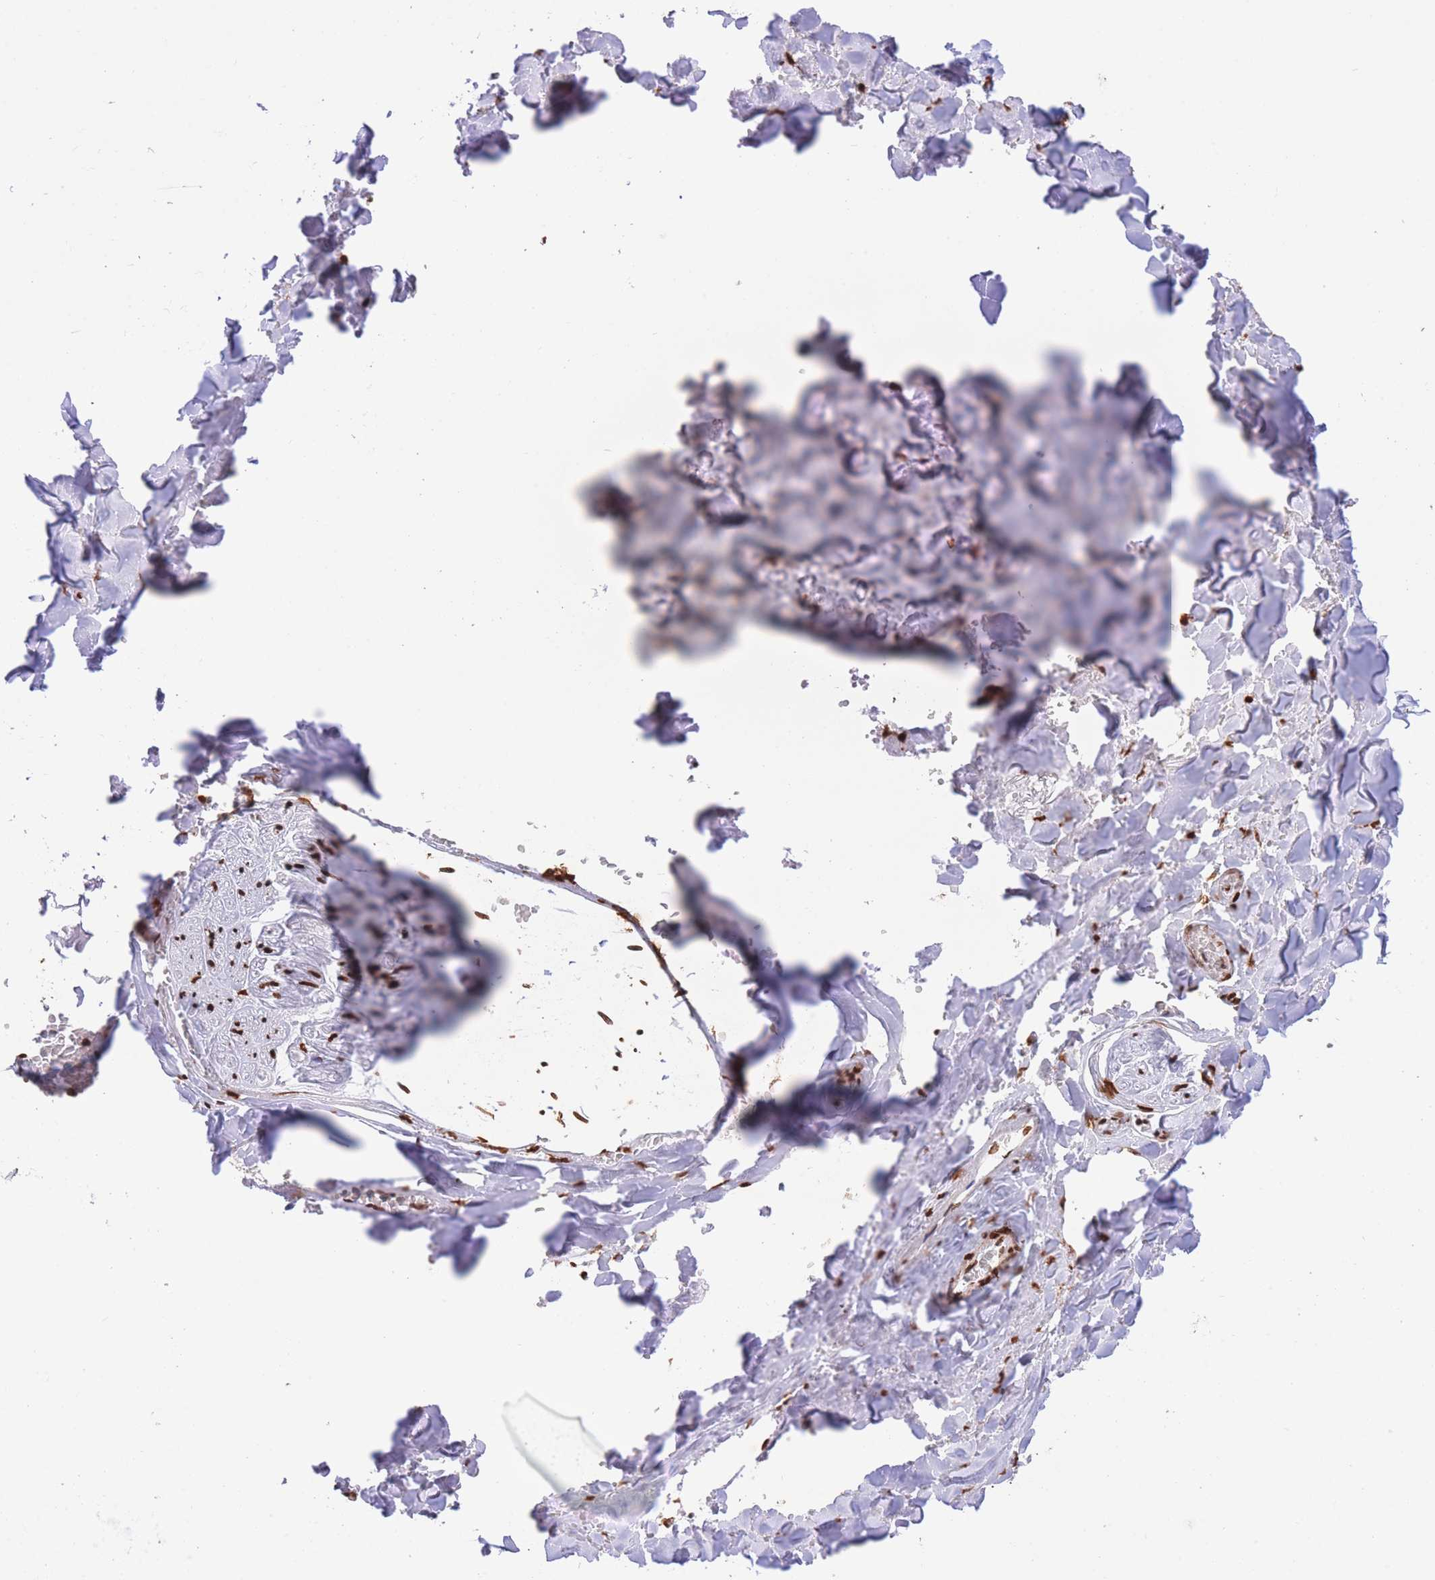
{"staining": {"intensity": "strong", "quantity": ">75%", "location": "nuclear"}, "tissue": "adipose tissue", "cell_type": "Adipocytes", "image_type": "normal", "snomed": [{"axis": "morphology", "description": "Normal tissue, NOS"}, {"axis": "topography", "description": "Salivary gland"}, {"axis": "topography", "description": "Peripheral nerve tissue"}], "caption": "Benign adipose tissue exhibits strong nuclear expression in about >75% of adipocytes The staining is performed using DAB (3,3'-diaminobenzidine) brown chromogen to label protein expression. The nuclei are counter-stained blue using hematoxylin..", "gene": "H2BC10", "patient": {"sex": "male", "age": 38}}